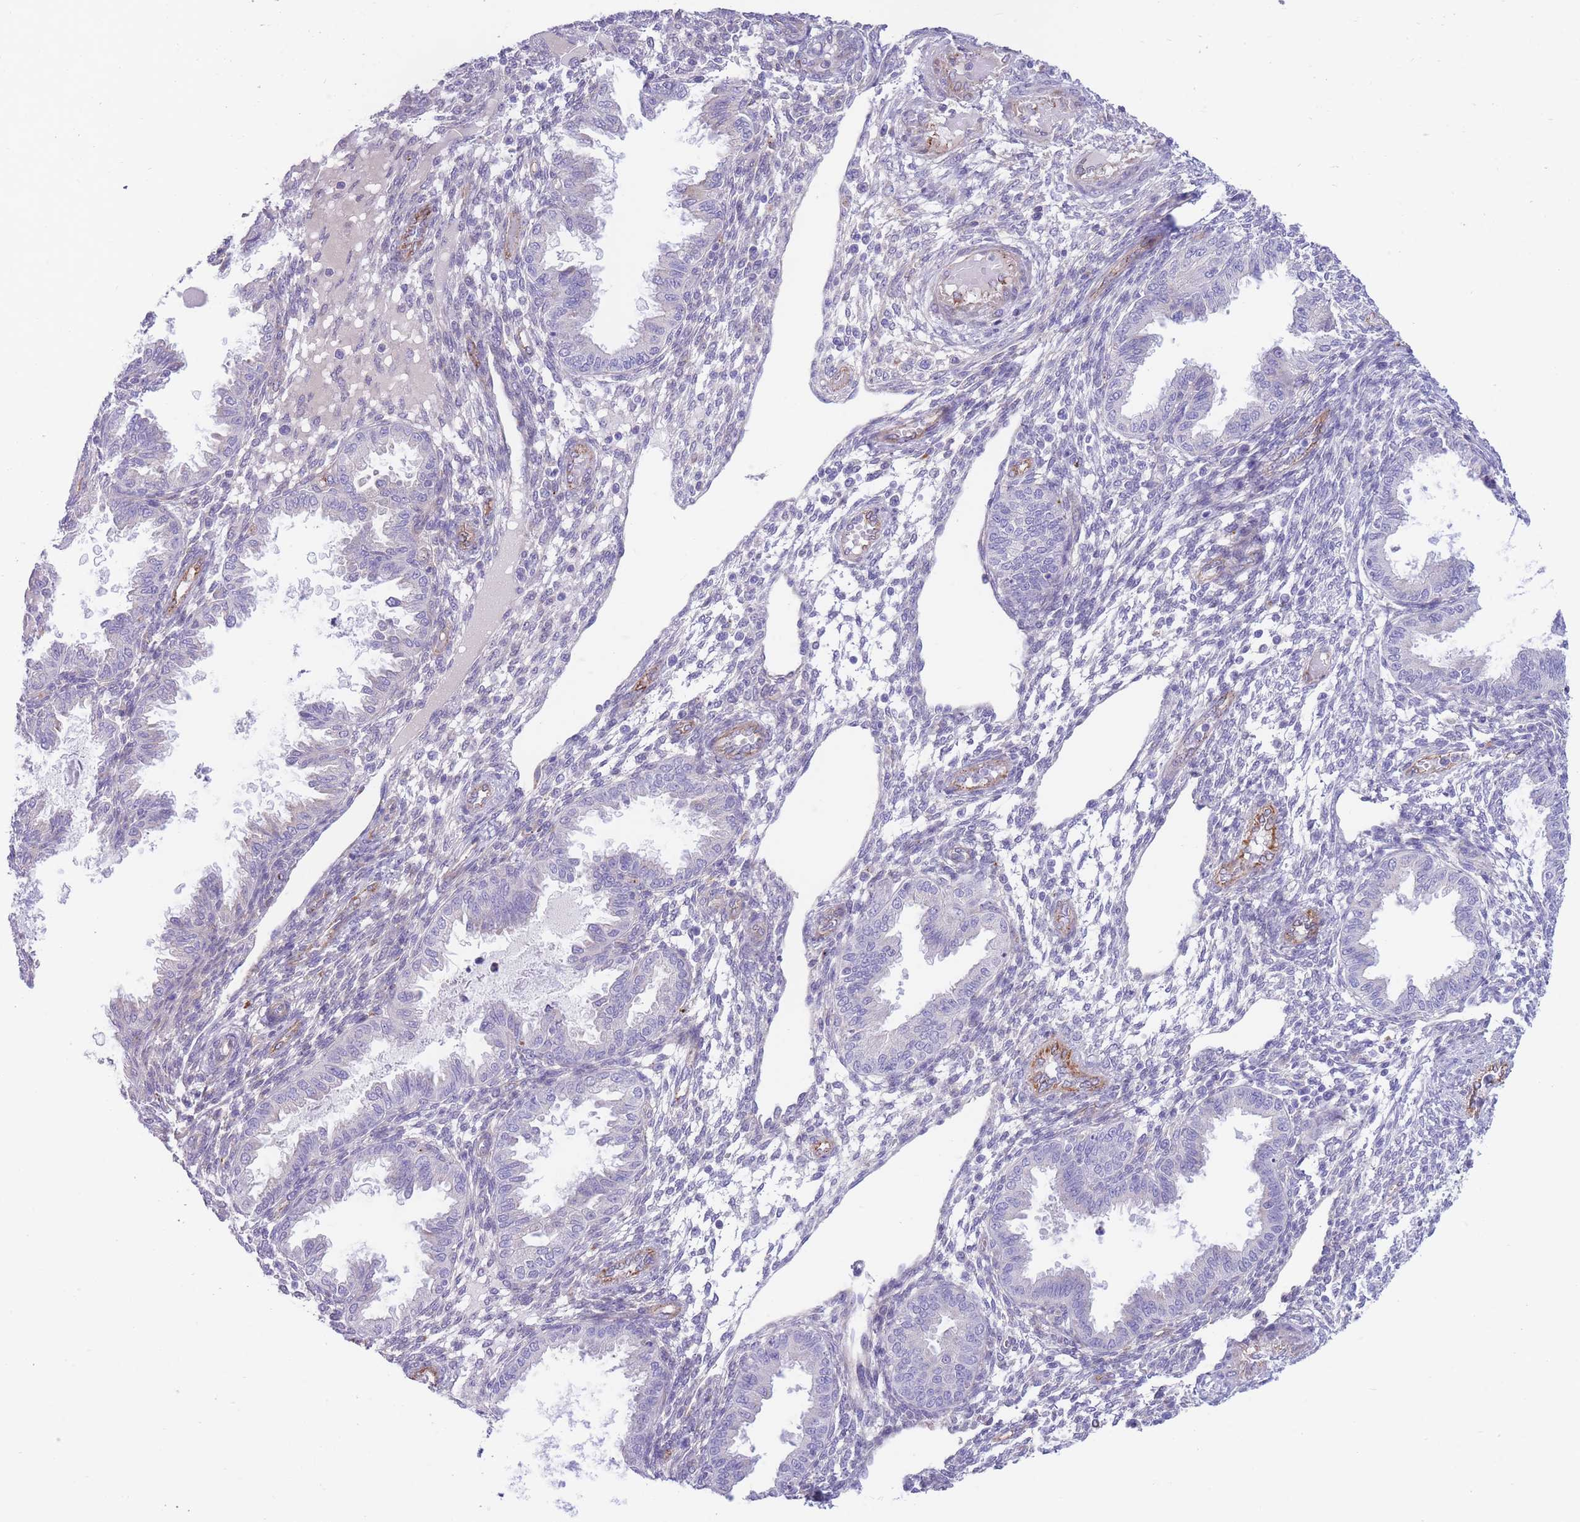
{"staining": {"intensity": "negative", "quantity": "none", "location": "none"}, "tissue": "endometrium", "cell_type": "Cells in endometrial stroma", "image_type": "normal", "snomed": [{"axis": "morphology", "description": "Normal tissue, NOS"}, {"axis": "topography", "description": "Endometrium"}], "caption": "Immunohistochemistry micrograph of benign endometrium: human endometrium stained with DAB (3,3'-diaminobenzidine) exhibits no significant protein expression in cells in endometrial stroma.", "gene": "DET1", "patient": {"sex": "female", "age": 33}}